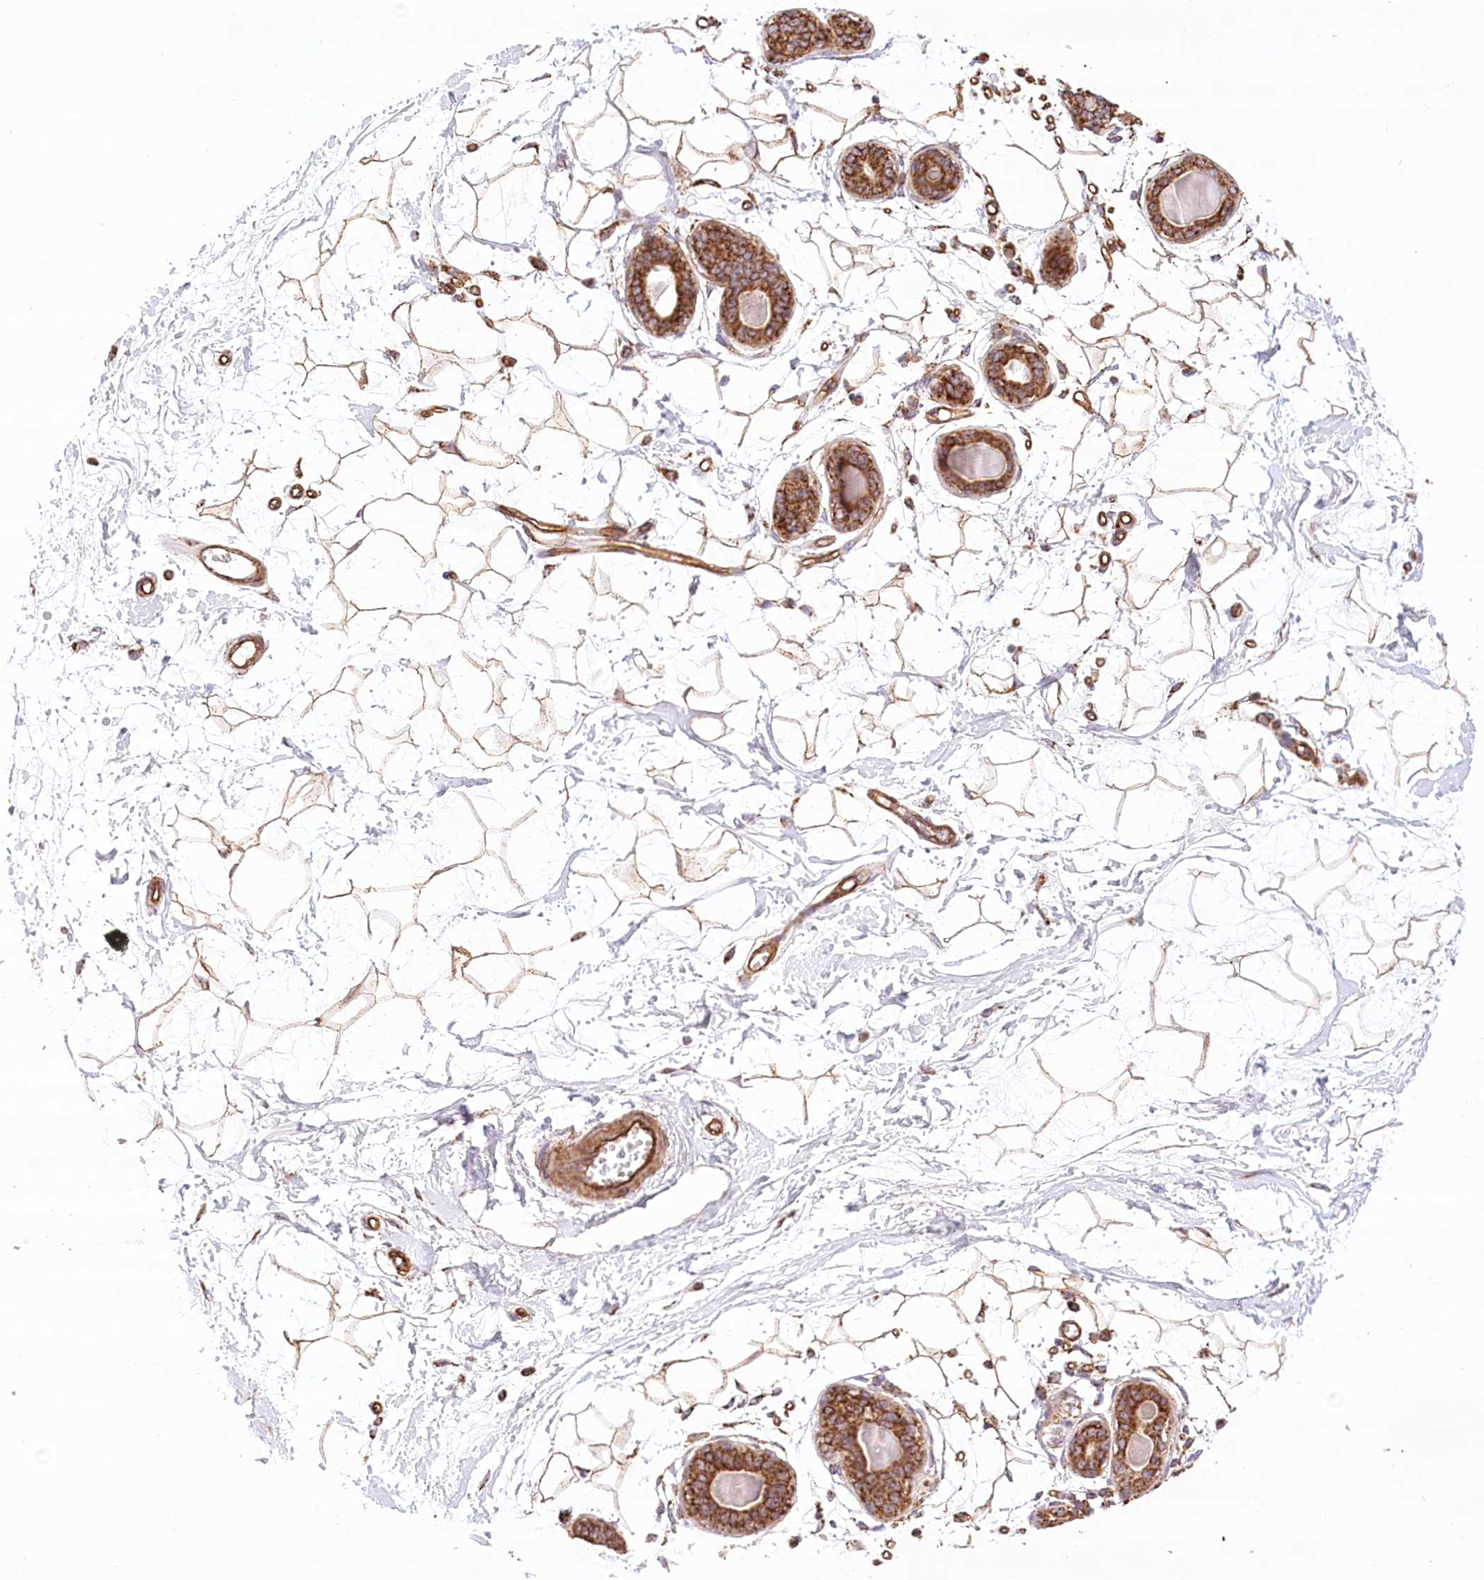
{"staining": {"intensity": "moderate", "quantity": ">75%", "location": "cytoplasmic/membranous"}, "tissue": "breast", "cell_type": "Adipocytes", "image_type": "normal", "snomed": [{"axis": "morphology", "description": "Normal tissue, NOS"}, {"axis": "topography", "description": "Breast"}], "caption": "The micrograph displays staining of unremarkable breast, revealing moderate cytoplasmic/membranous protein expression (brown color) within adipocytes.", "gene": "UMPS", "patient": {"sex": "female", "age": 45}}